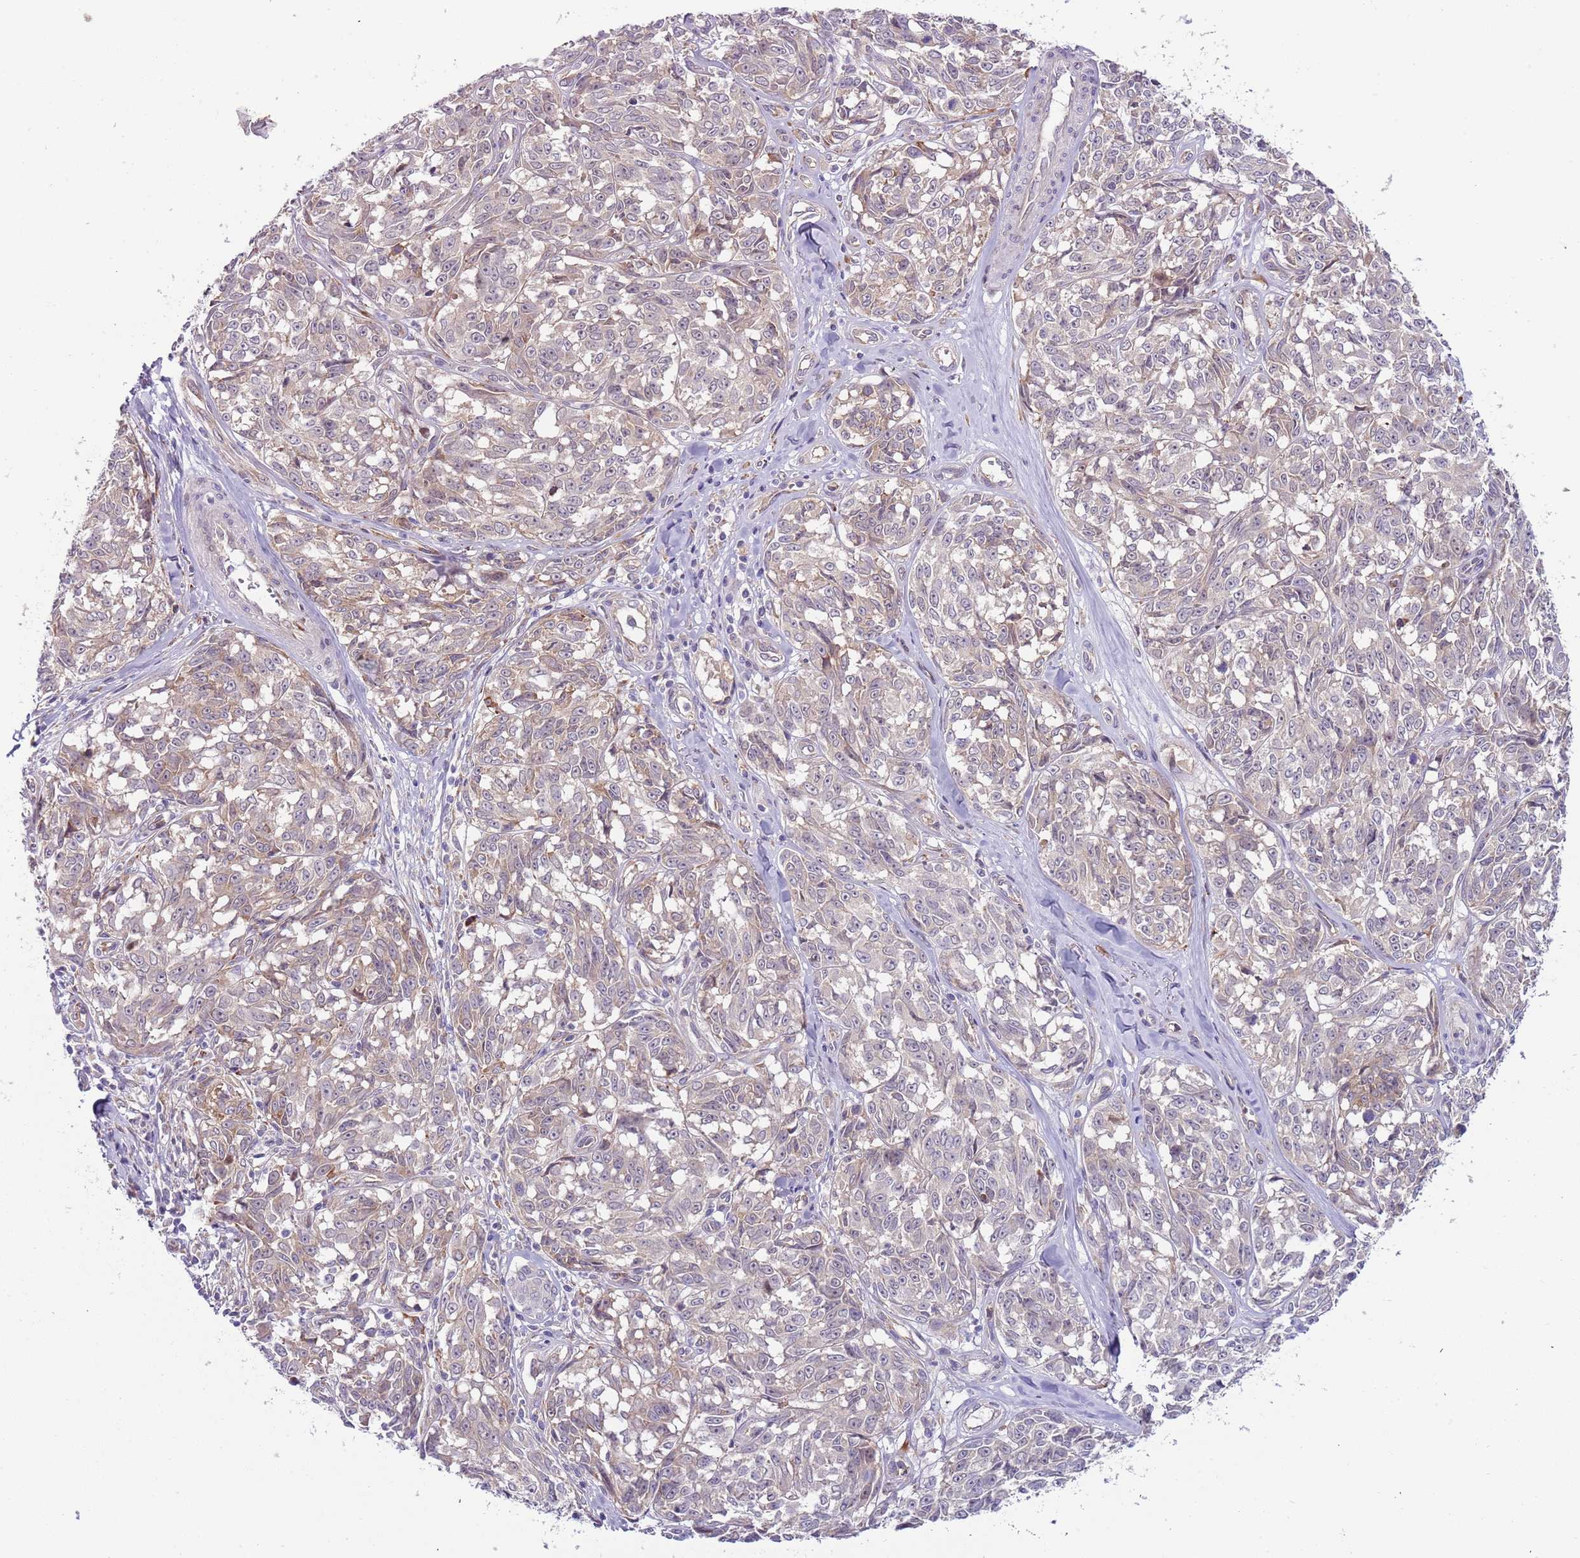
{"staining": {"intensity": "weak", "quantity": ">75%", "location": "cytoplasmic/membranous"}, "tissue": "melanoma", "cell_type": "Tumor cells", "image_type": "cancer", "snomed": [{"axis": "morphology", "description": "Normal tissue, NOS"}, {"axis": "morphology", "description": "Malignant melanoma, NOS"}, {"axis": "topography", "description": "Skin"}], "caption": "The immunohistochemical stain highlights weak cytoplasmic/membranous positivity in tumor cells of malignant melanoma tissue.", "gene": "VWCE", "patient": {"sex": "female", "age": 64}}